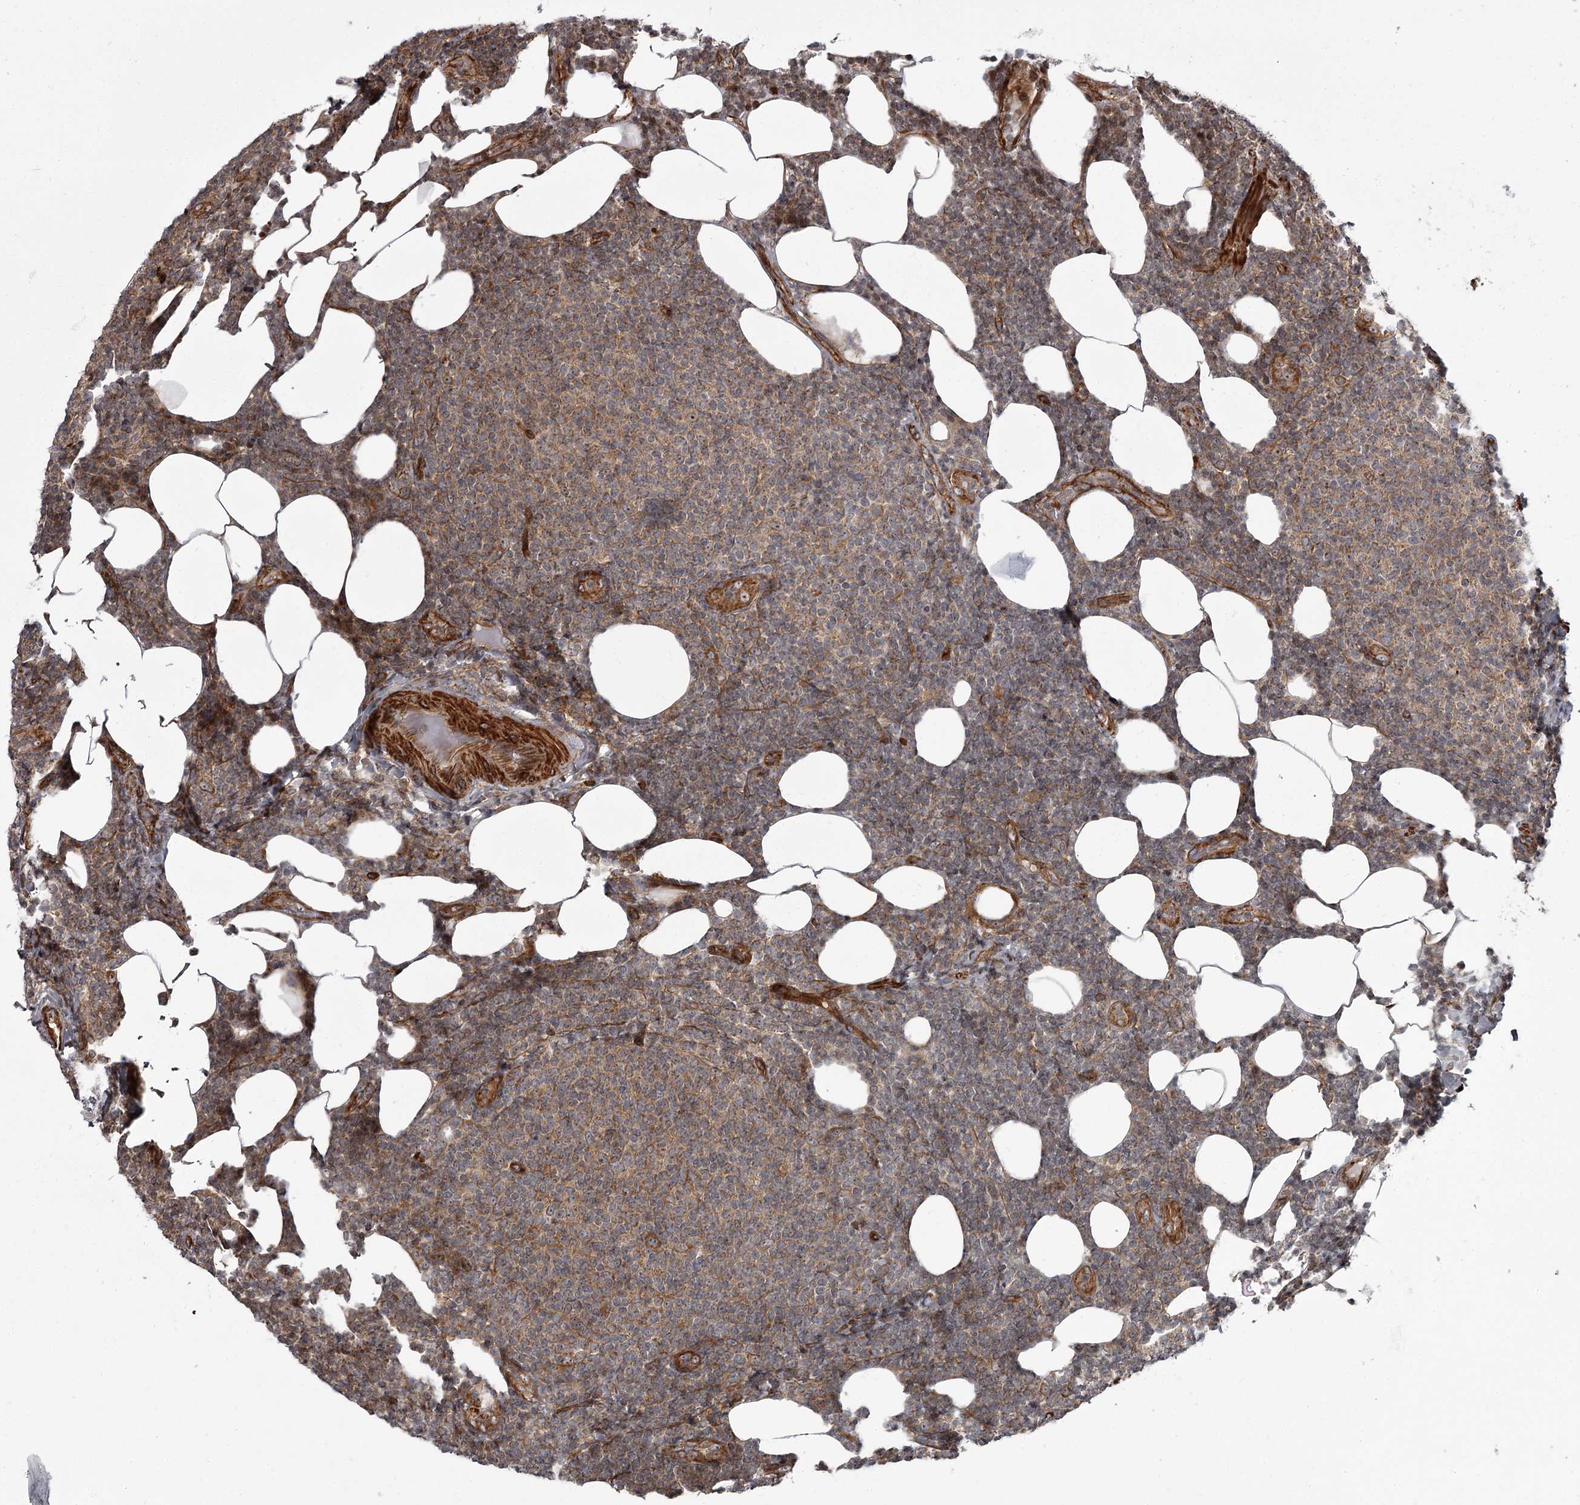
{"staining": {"intensity": "weak", "quantity": "25%-75%", "location": "cytoplasmic/membranous"}, "tissue": "lymphoma", "cell_type": "Tumor cells", "image_type": "cancer", "snomed": [{"axis": "morphology", "description": "Malignant lymphoma, non-Hodgkin's type, Low grade"}, {"axis": "topography", "description": "Lymph node"}], "caption": "An image of lymphoma stained for a protein displays weak cytoplasmic/membranous brown staining in tumor cells. The protein of interest is stained brown, and the nuclei are stained in blue (DAB (3,3'-diaminobenzidine) IHC with brightfield microscopy, high magnification).", "gene": "THAP9", "patient": {"sex": "male", "age": 66}}